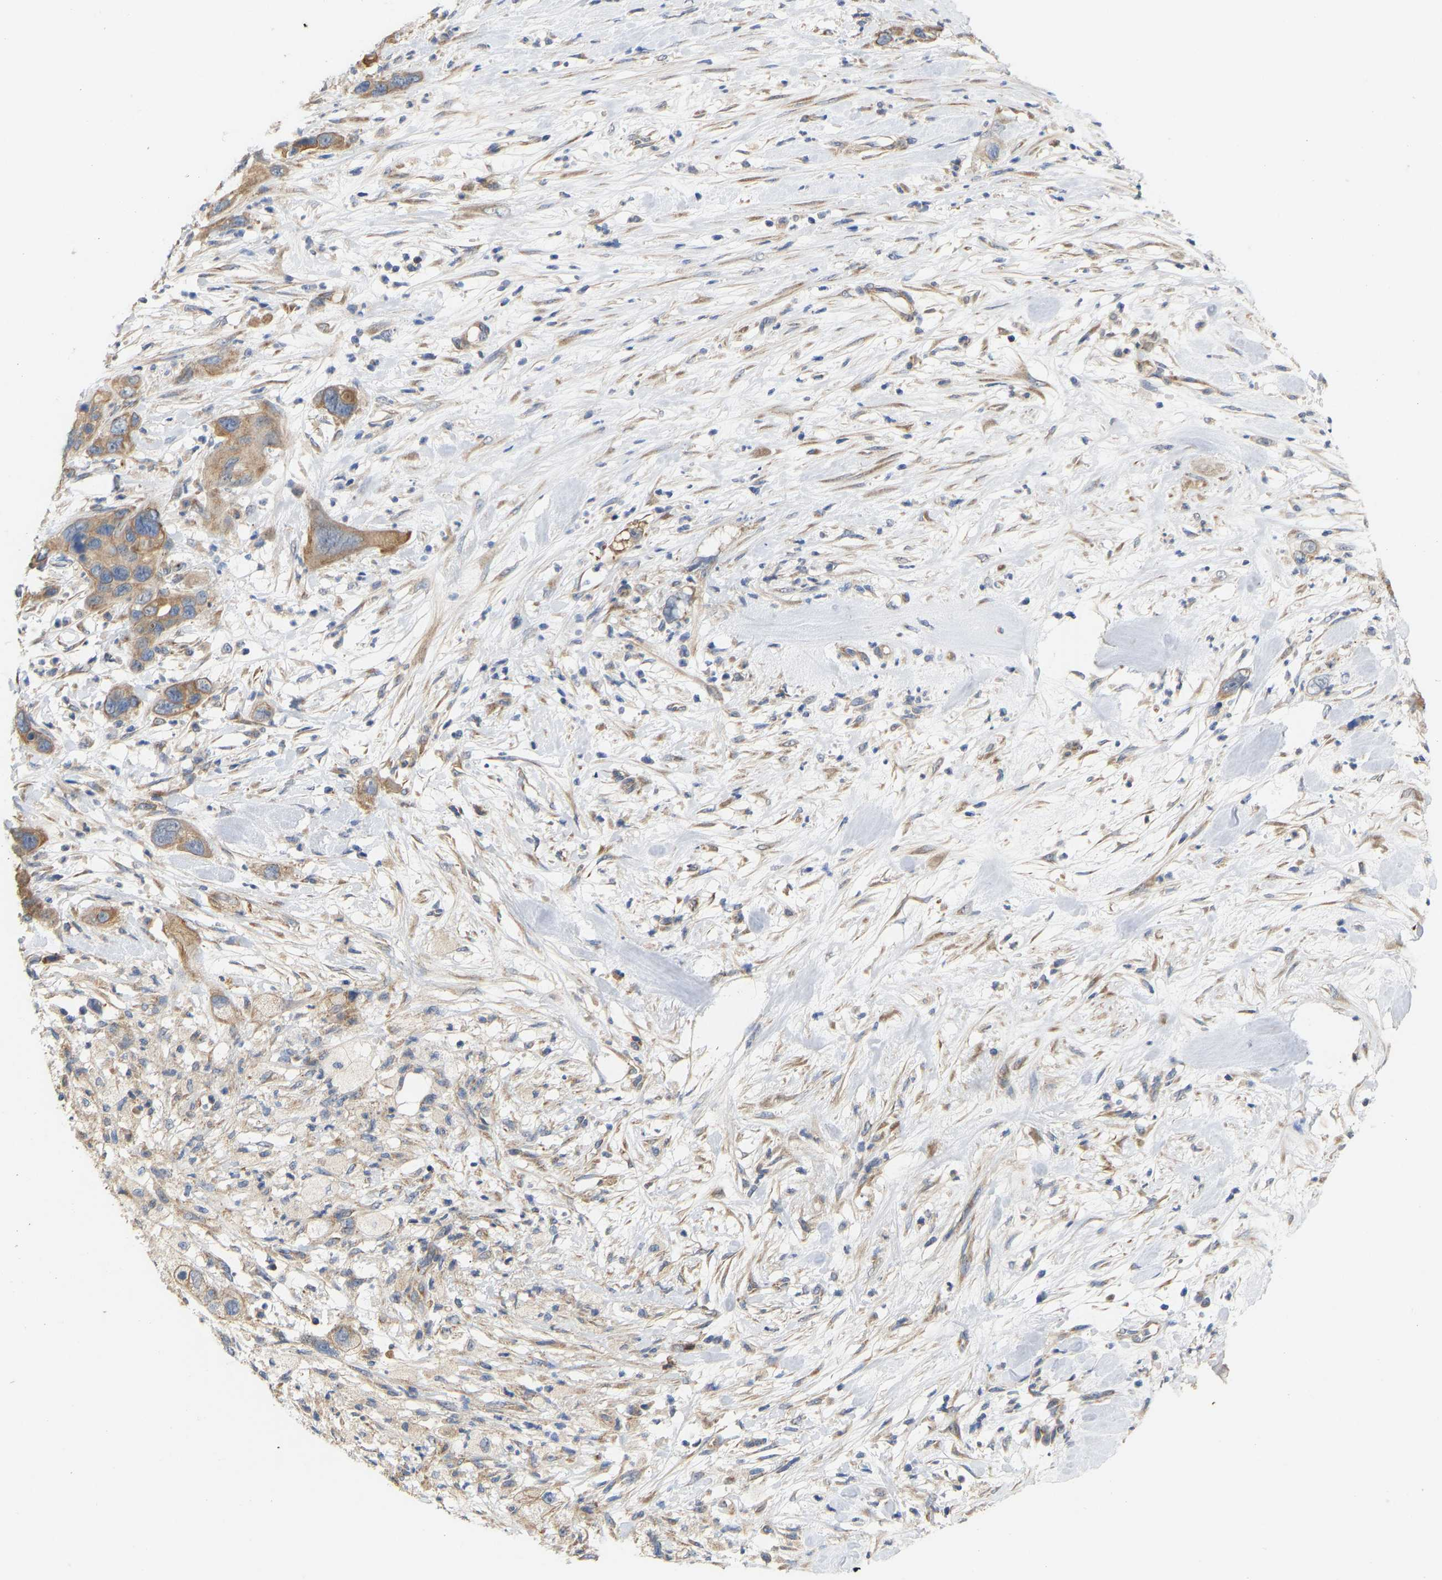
{"staining": {"intensity": "moderate", "quantity": ">75%", "location": "cytoplasmic/membranous"}, "tissue": "pancreatic cancer", "cell_type": "Tumor cells", "image_type": "cancer", "snomed": [{"axis": "morphology", "description": "Adenocarcinoma, NOS"}, {"axis": "topography", "description": "Pancreas"}], "caption": "High-power microscopy captured an immunohistochemistry (IHC) photomicrograph of pancreatic cancer (adenocarcinoma), revealing moderate cytoplasmic/membranous staining in approximately >75% of tumor cells.", "gene": "HACD2", "patient": {"sex": "female", "age": 71}}